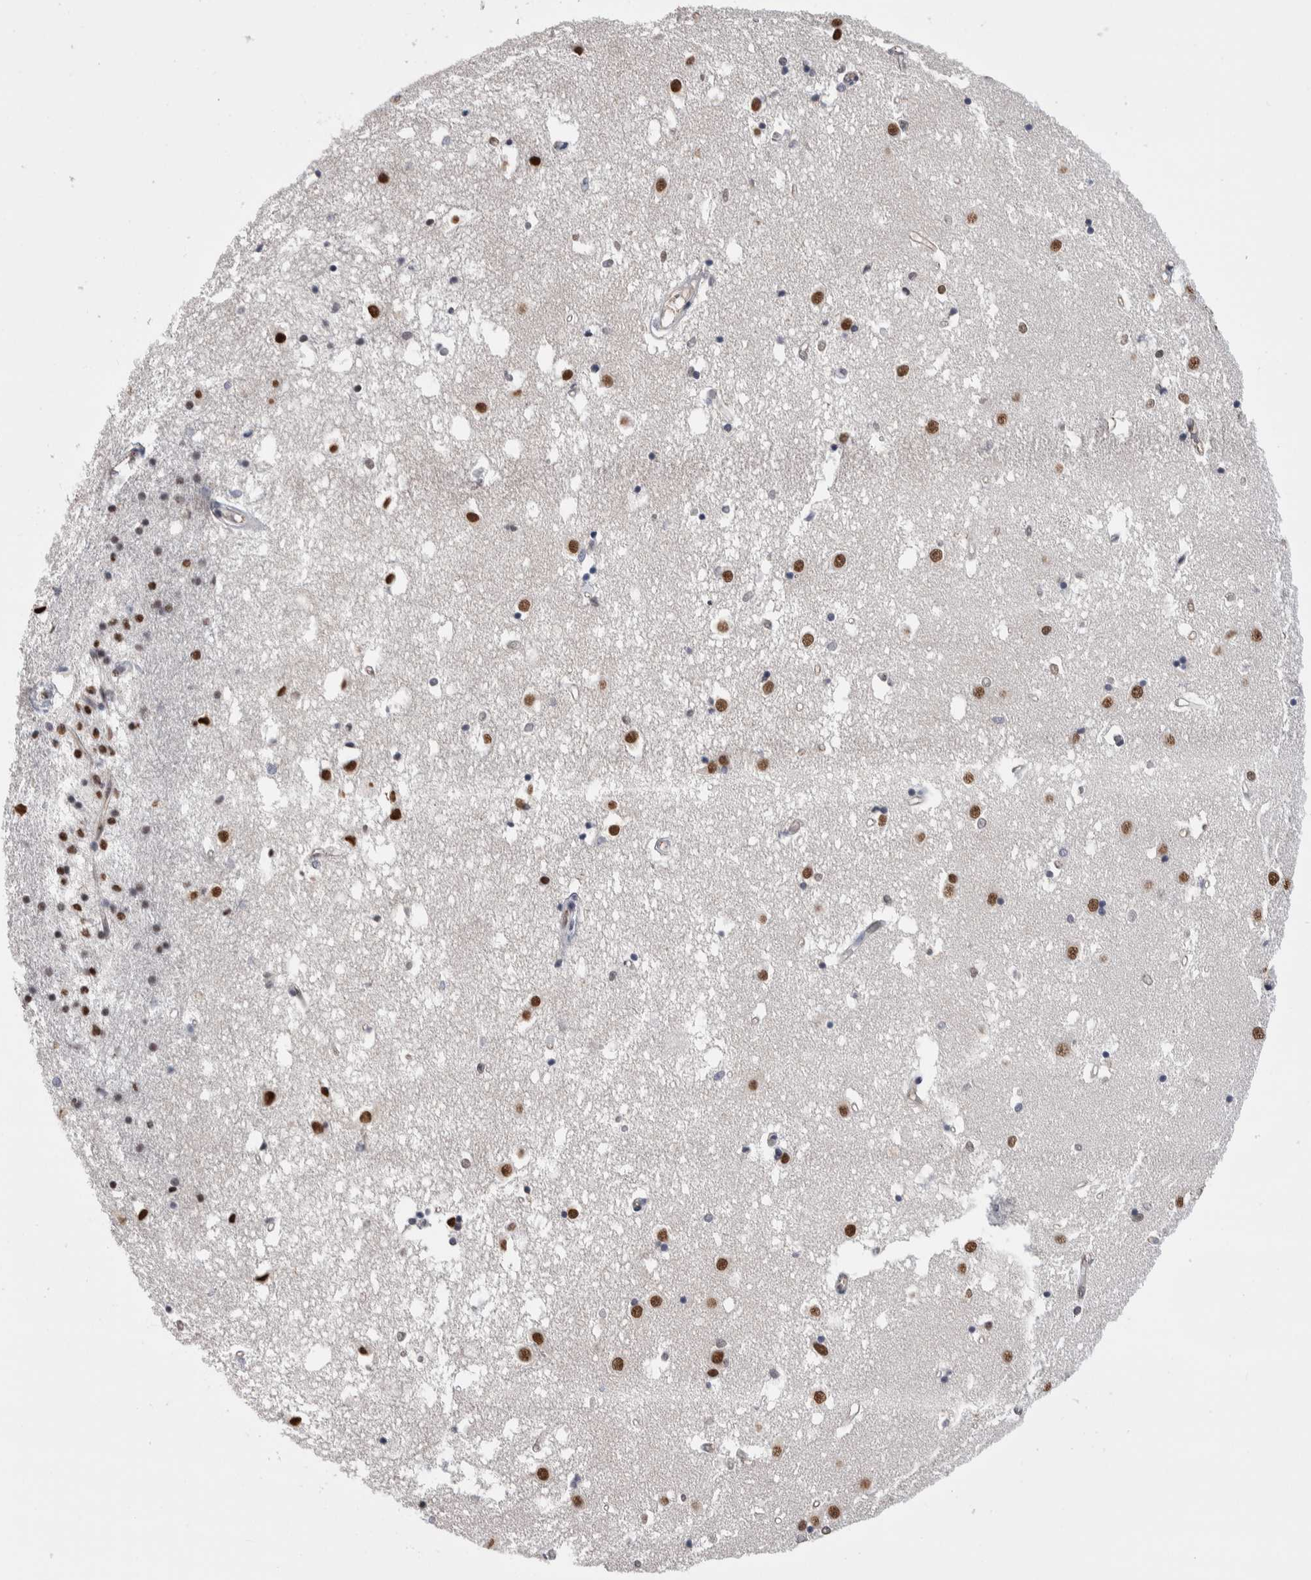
{"staining": {"intensity": "moderate", "quantity": "<25%", "location": "nuclear"}, "tissue": "caudate", "cell_type": "Glial cells", "image_type": "normal", "snomed": [{"axis": "morphology", "description": "Normal tissue, NOS"}, {"axis": "topography", "description": "Lateral ventricle wall"}], "caption": "This is a micrograph of immunohistochemistry (IHC) staining of normal caudate, which shows moderate staining in the nuclear of glial cells.", "gene": "ZBTB49", "patient": {"sex": "male", "age": 45}}